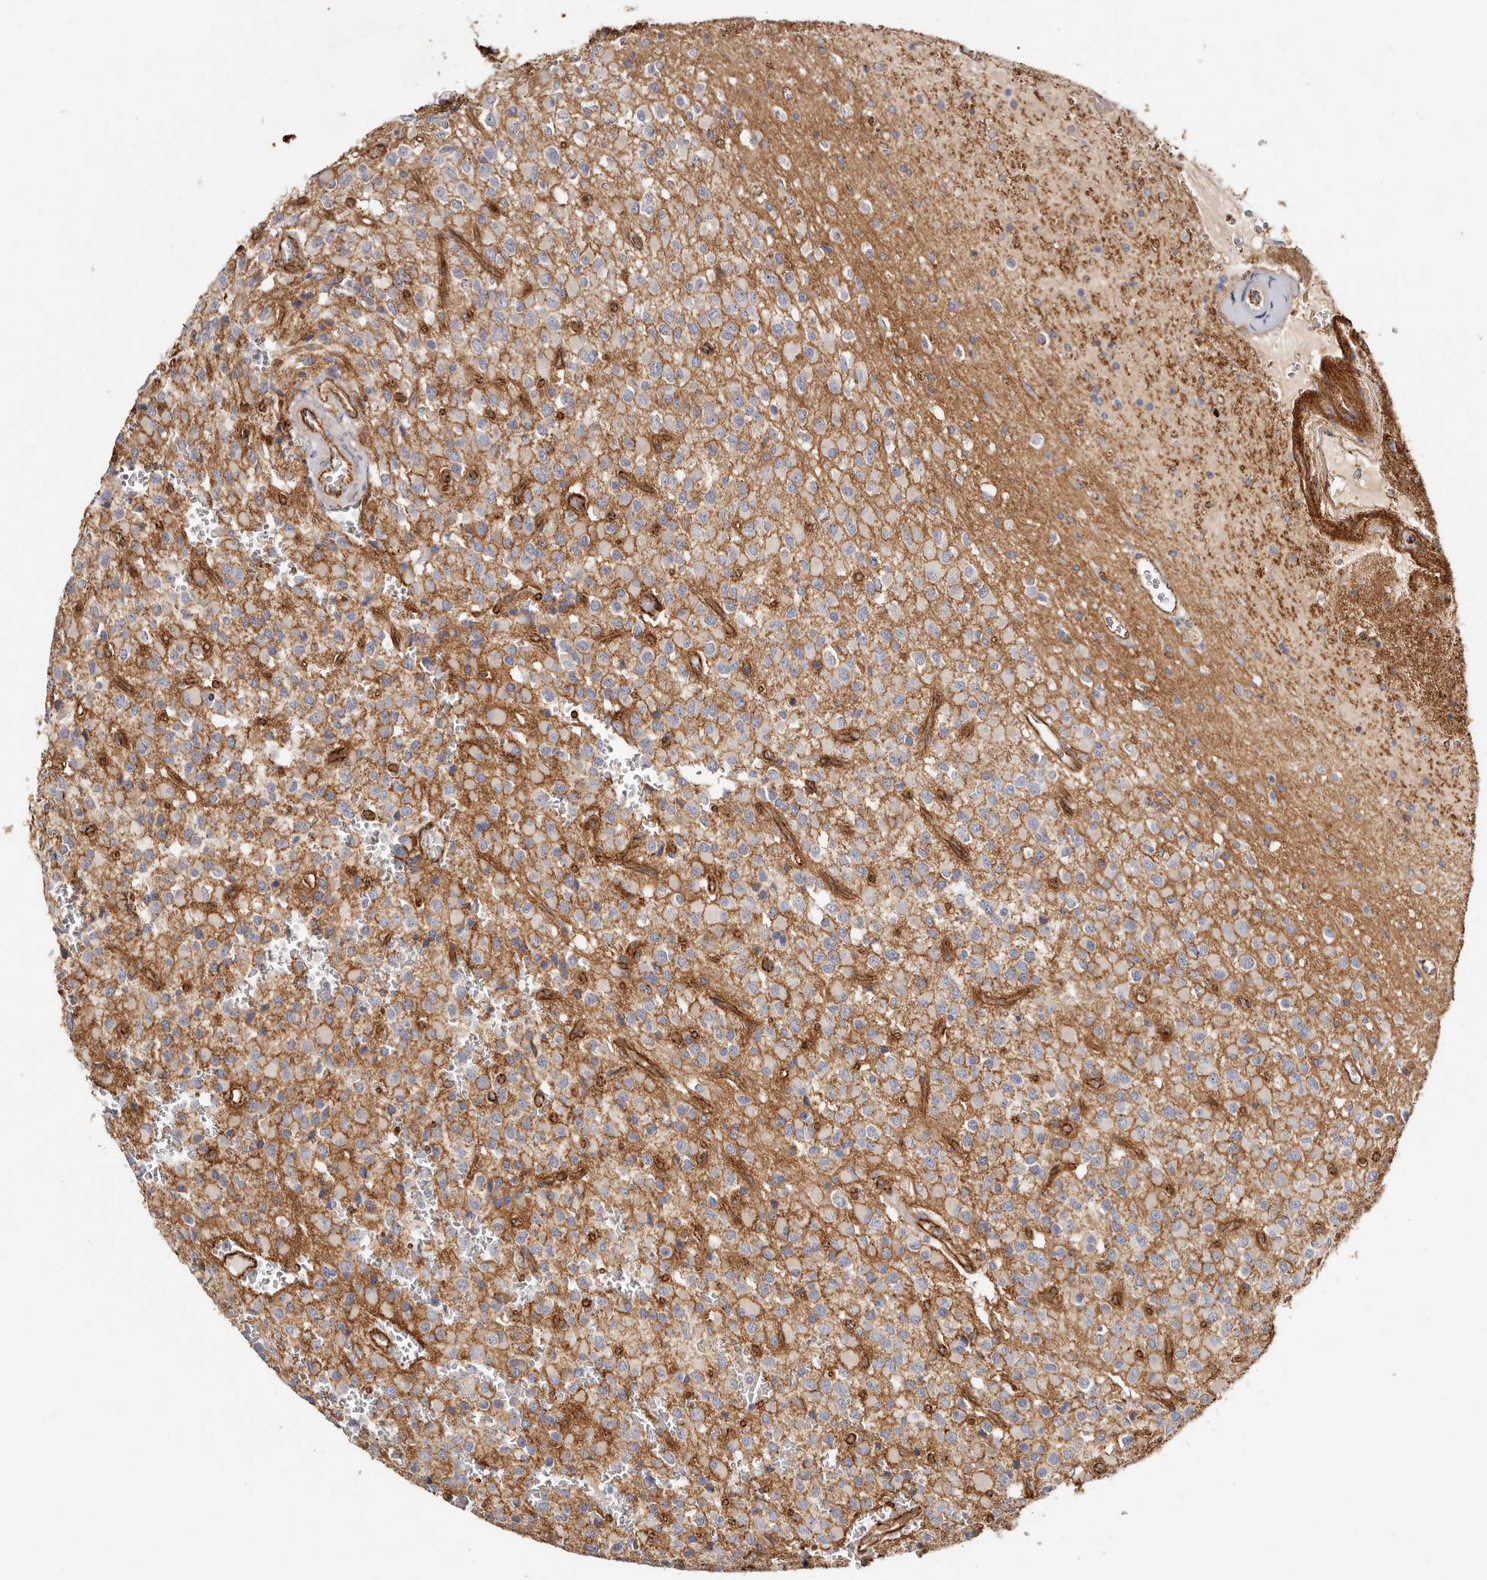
{"staining": {"intensity": "negative", "quantity": "none", "location": "none"}, "tissue": "glioma", "cell_type": "Tumor cells", "image_type": "cancer", "snomed": [{"axis": "morphology", "description": "Glioma, malignant, High grade"}, {"axis": "topography", "description": "Brain"}], "caption": "The photomicrograph displays no staining of tumor cells in glioma.", "gene": "CTNNB1", "patient": {"sex": "male", "age": 34}}